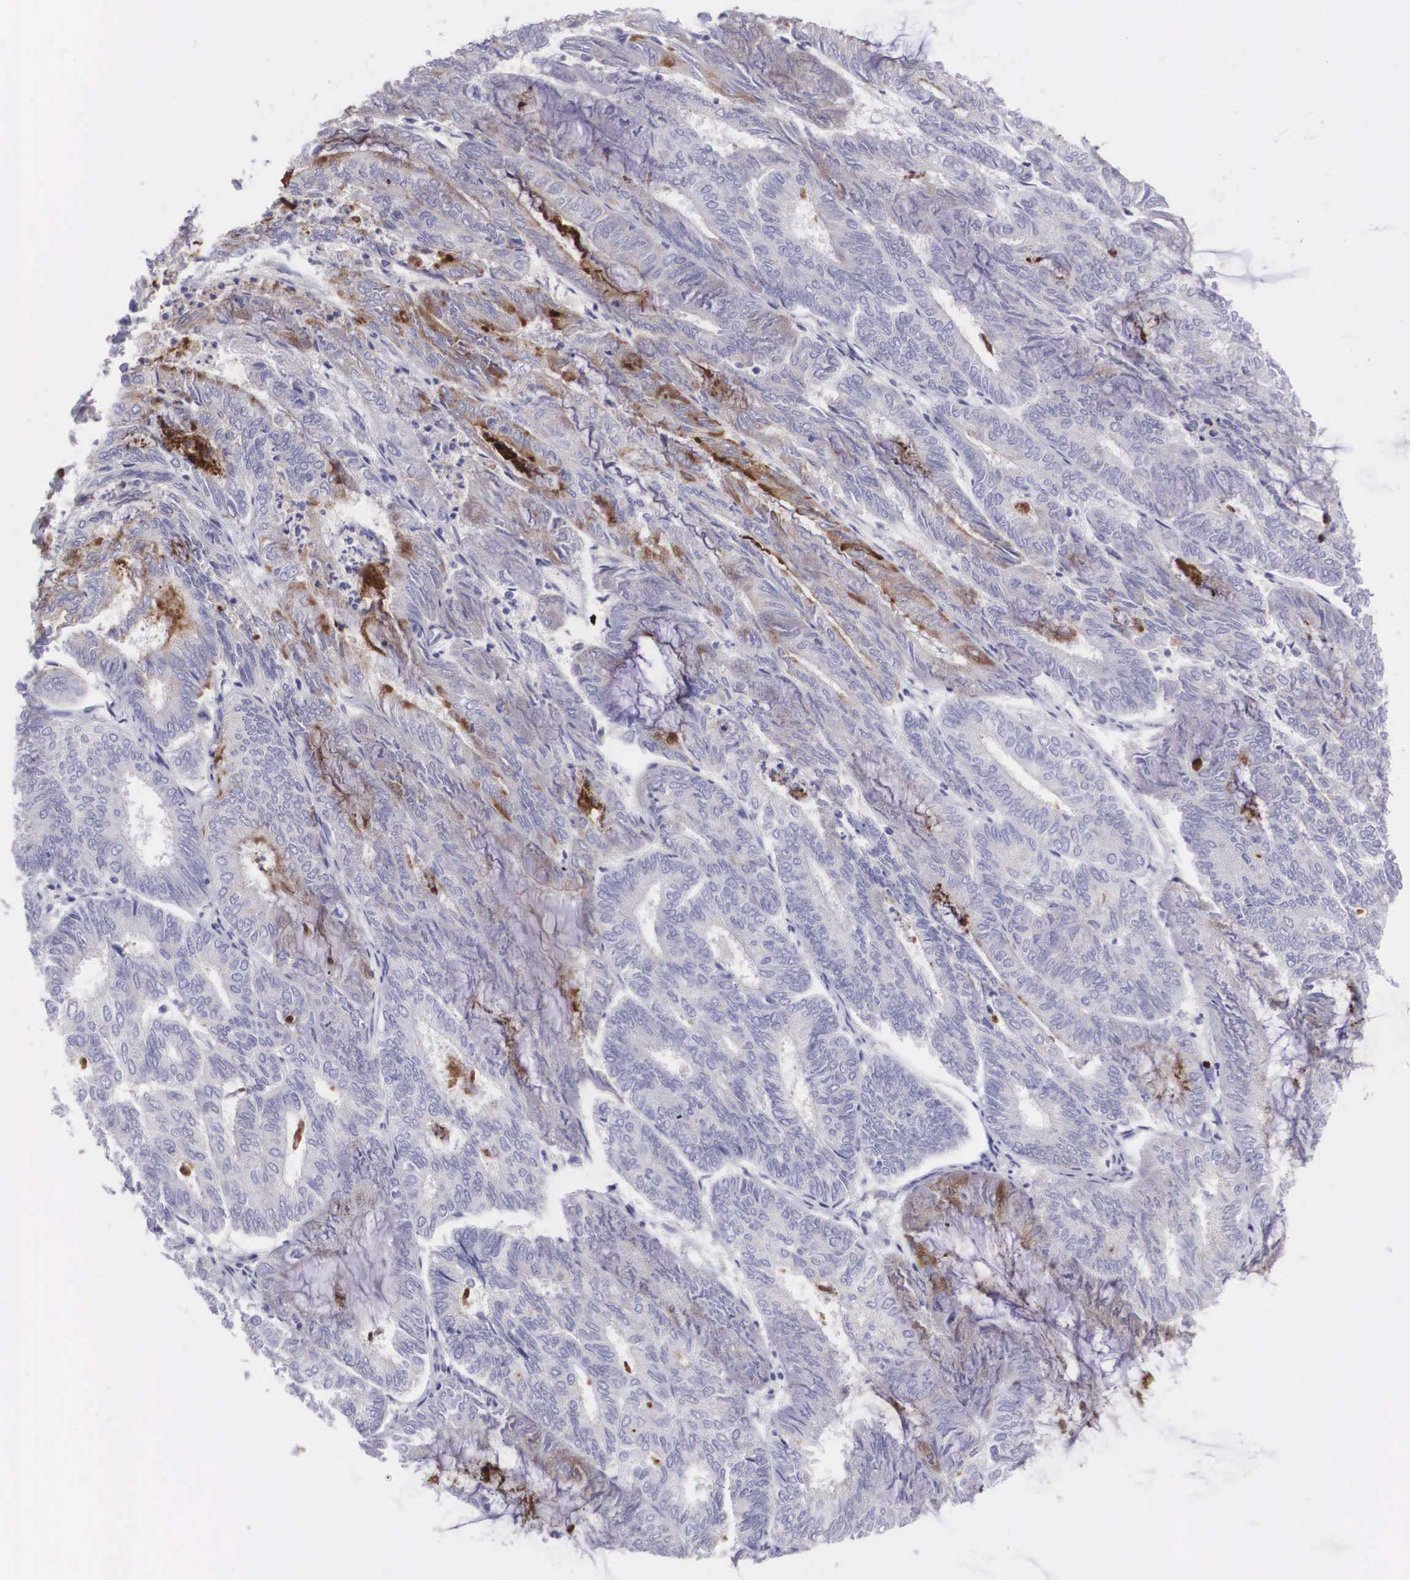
{"staining": {"intensity": "moderate", "quantity": "<25%", "location": "cytoplasmic/membranous"}, "tissue": "endometrial cancer", "cell_type": "Tumor cells", "image_type": "cancer", "snomed": [{"axis": "morphology", "description": "Adenocarcinoma, NOS"}, {"axis": "topography", "description": "Endometrium"}], "caption": "Endometrial cancer stained for a protein (brown) demonstrates moderate cytoplasmic/membranous positive positivity in about <25% of tumor cells.", "gene": "CLU", "patient": {"sex": "female", "age": 59}}